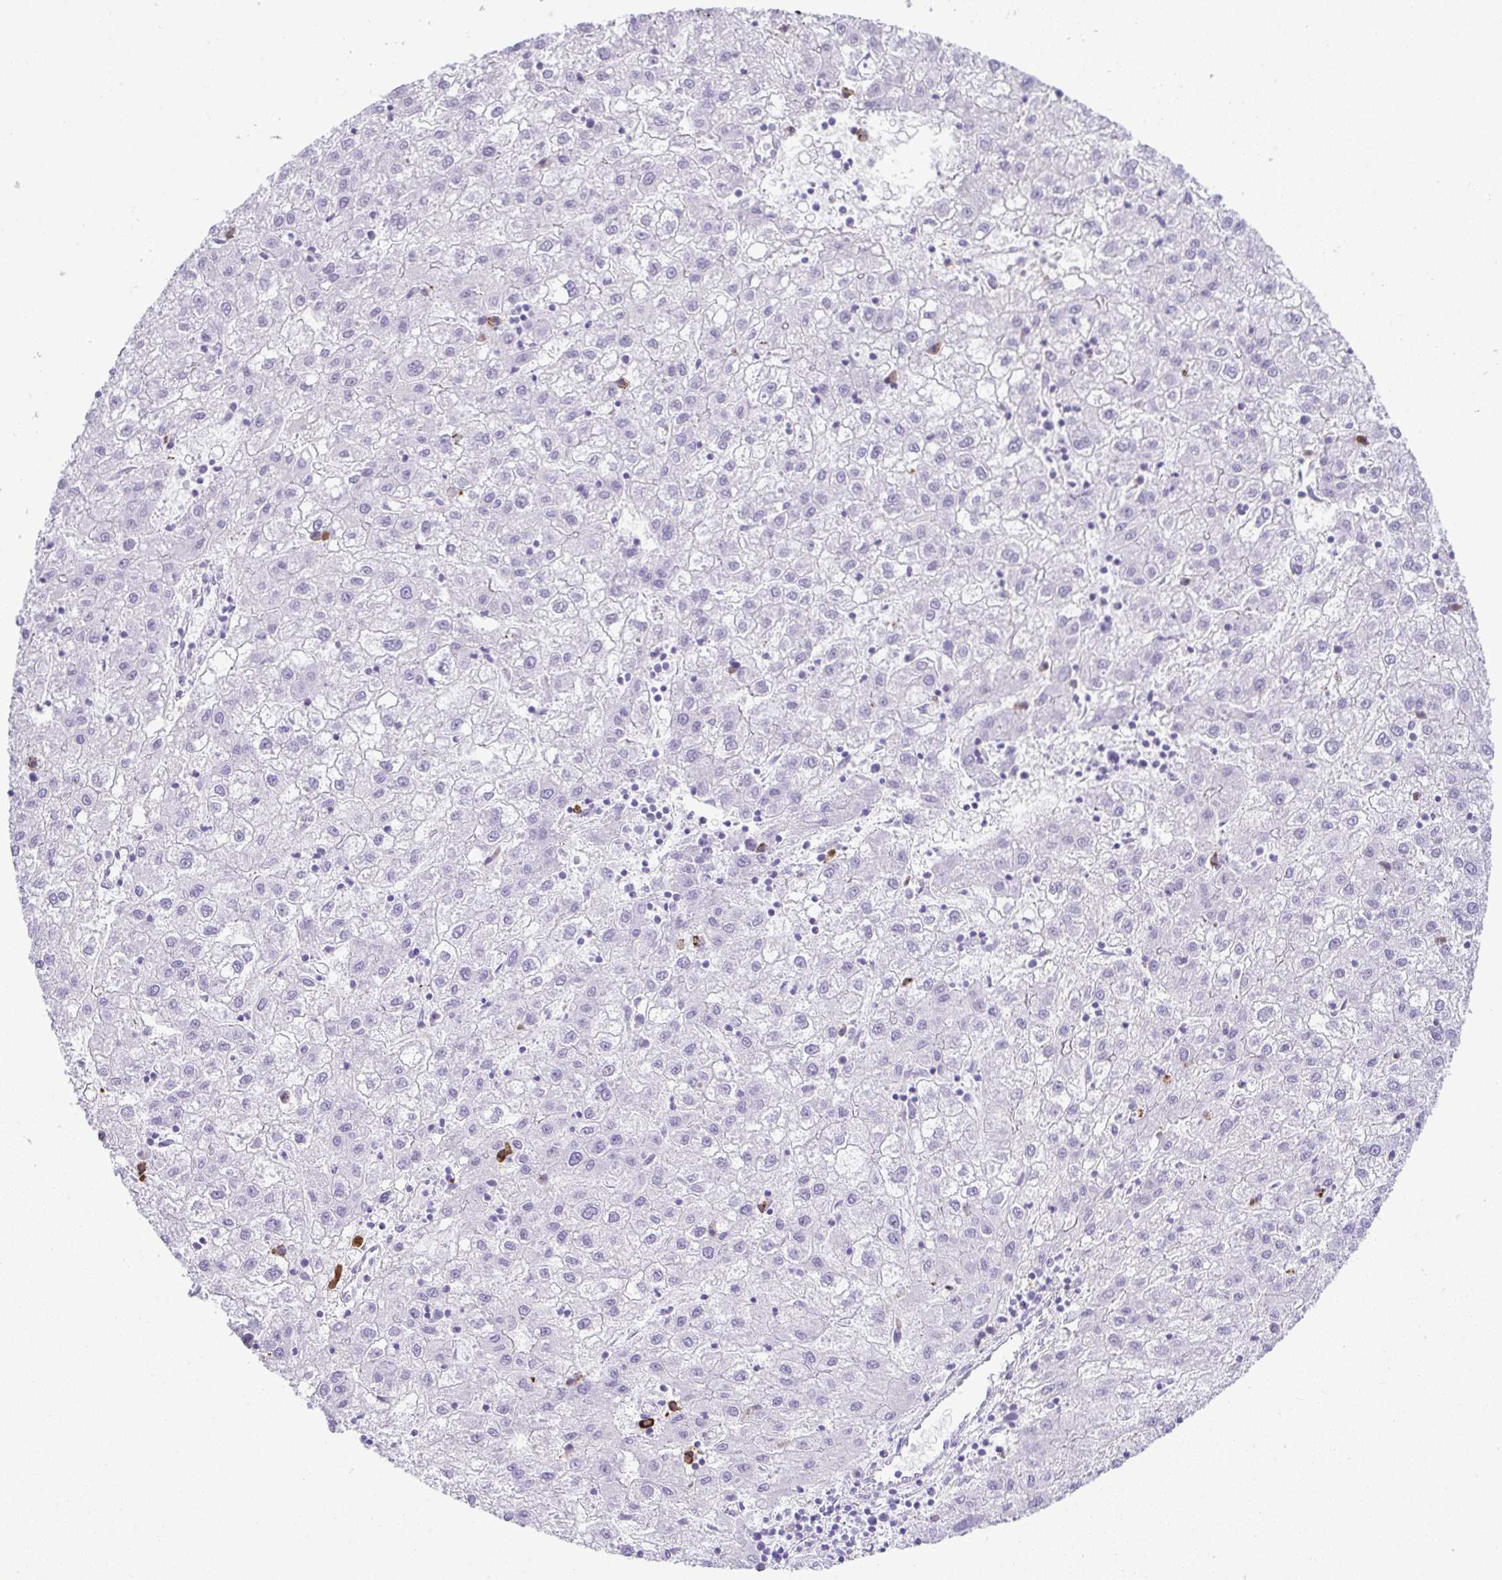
{"staining": {"intensity": "negative", "quantity": "none", "location": "none"}, "tissue": "liver cancer", "cell_type": "Tumor cells", "image_type": "cancer", "snomed": [{"axis": "morphology", "description": "Carcinoma, Hepatocellular, NOS"}, {"axis": "topography", "description": "Liver"}], "caption": "High magnification brightfield microscopy of liver hepatocellular carcinoma stained with DAB (3,3'-diaminobenzidine) (brown) and counterstained with hematoxylin (blue): tumor cells show no significant expression.", "gene": "CDADC1", "patient": {"sex": "male", "age": 72}}